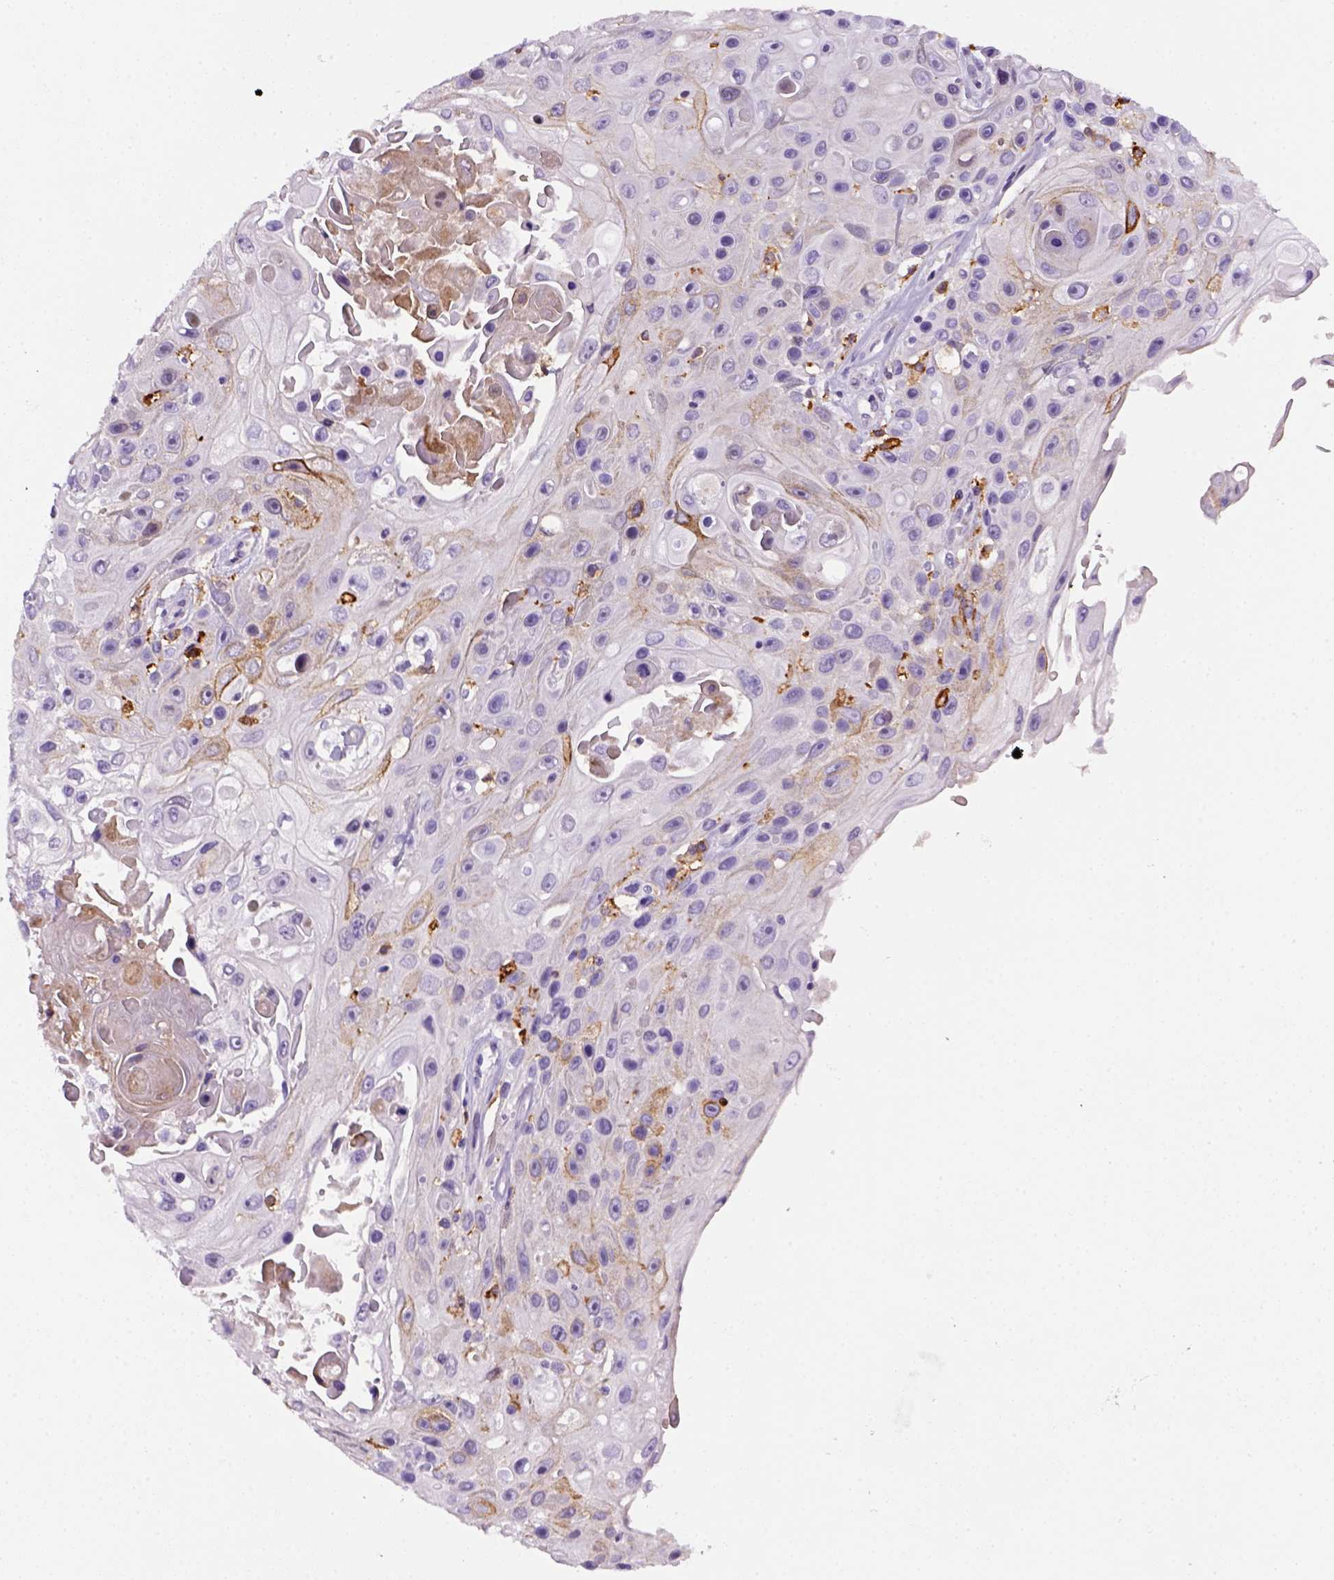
{"staining": {"intensity": "negative", "quantity": "none", "location": "none"}, "tissue": "skin cancer", "cell_type": "Tumor cells", "image_type": "cancer", "snomed": [{"axis": "morphology", "description": "Squamous cell carcinoma, NOS"}, {"axis": "topography", "description": "Skin"}], "caption": "The histopathology image exhibits no significant staining in tumor cells of squamous cell carcinoma (skin).", "gene": "CD14", "patient": {"sex": "male", "age": 82}}